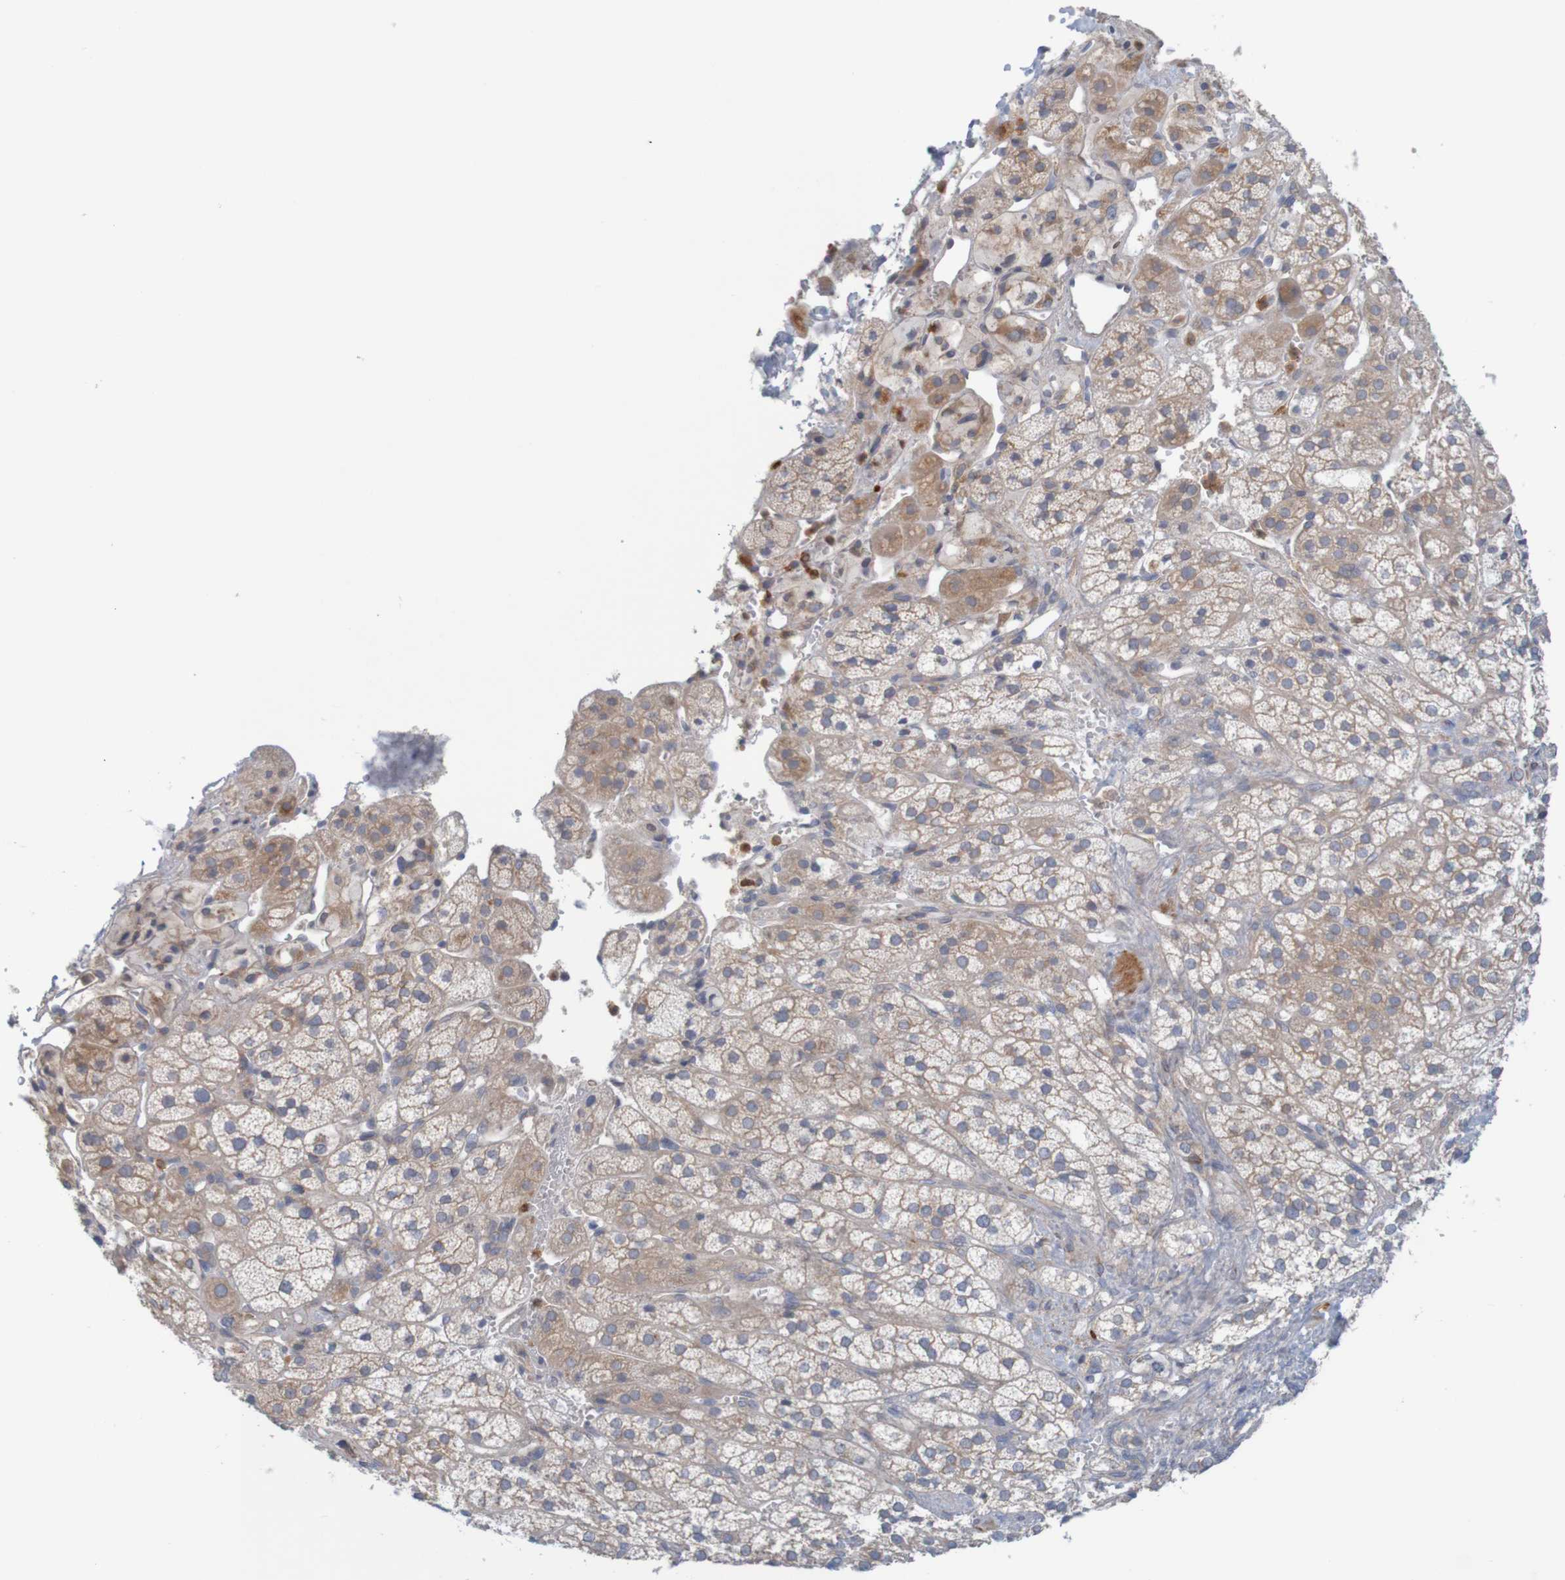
{"staining": {"intensity": "weak", "quantity": ">75%", "location": "cytoplasmic/membranous"}, "tissue": "adrenal gland", "cell_type": "Glandular cells", "image_type": "normal", "snomed": [{"axis": "morphology", "description": "Normal tissue, NOS"}, {"axis": "topography", "description": "Adrenal gland"}], "caption": "Adrenal gland stained with immunohistochemistry (IHC) demonstrates weak cytoplasmic/membranous staining in approximately >75% of glandular cells.", "gene": "KRT23", "patient": {"sex": "male", "age": 56}}